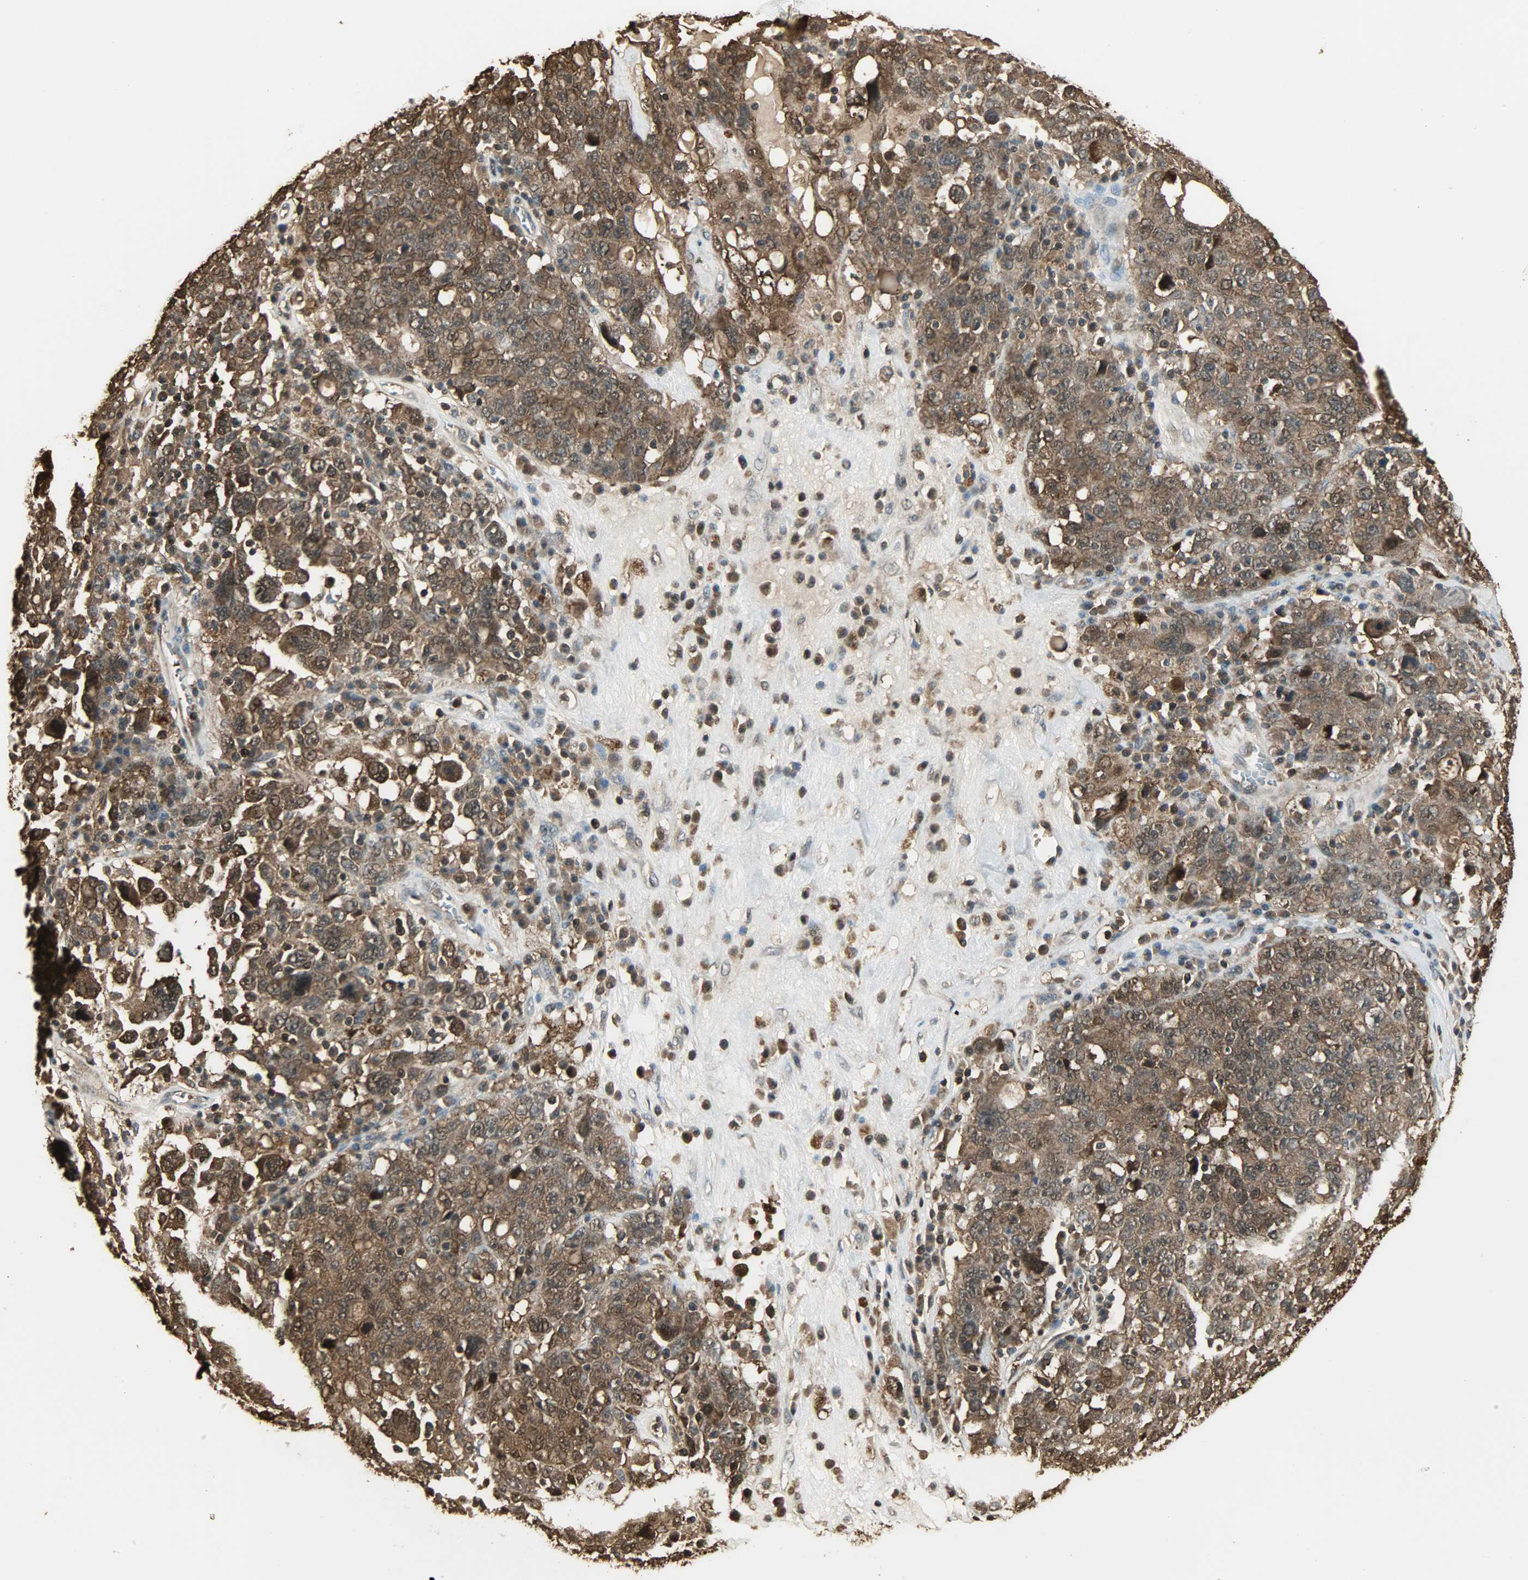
{"staining": {"intensity": "strong", "quantity": ">75%", "location": "cytoplasmic/membranous,nuclear"}, "tissue": "ovarian cancer", "cell_type": "Tumor cells", "image_type": "cancer", "snomed": [{"axis": "morphology", "description": "Carcinoma, endometroid"}, {"axis": "topography", "description": "Ovary"}], "caption": "IHC of human ovarian cancer exhibits high levels of strong cytoplasmic/membranous and nuclear expression in approximately >75% of tumor cells. The staining was performed using DAB, with brown indicating positive protein expression. Nuclei are stained blue with hematoxylin.", "gene": "YWHAZ", "patient": {"sex": "female", "age": 62}}